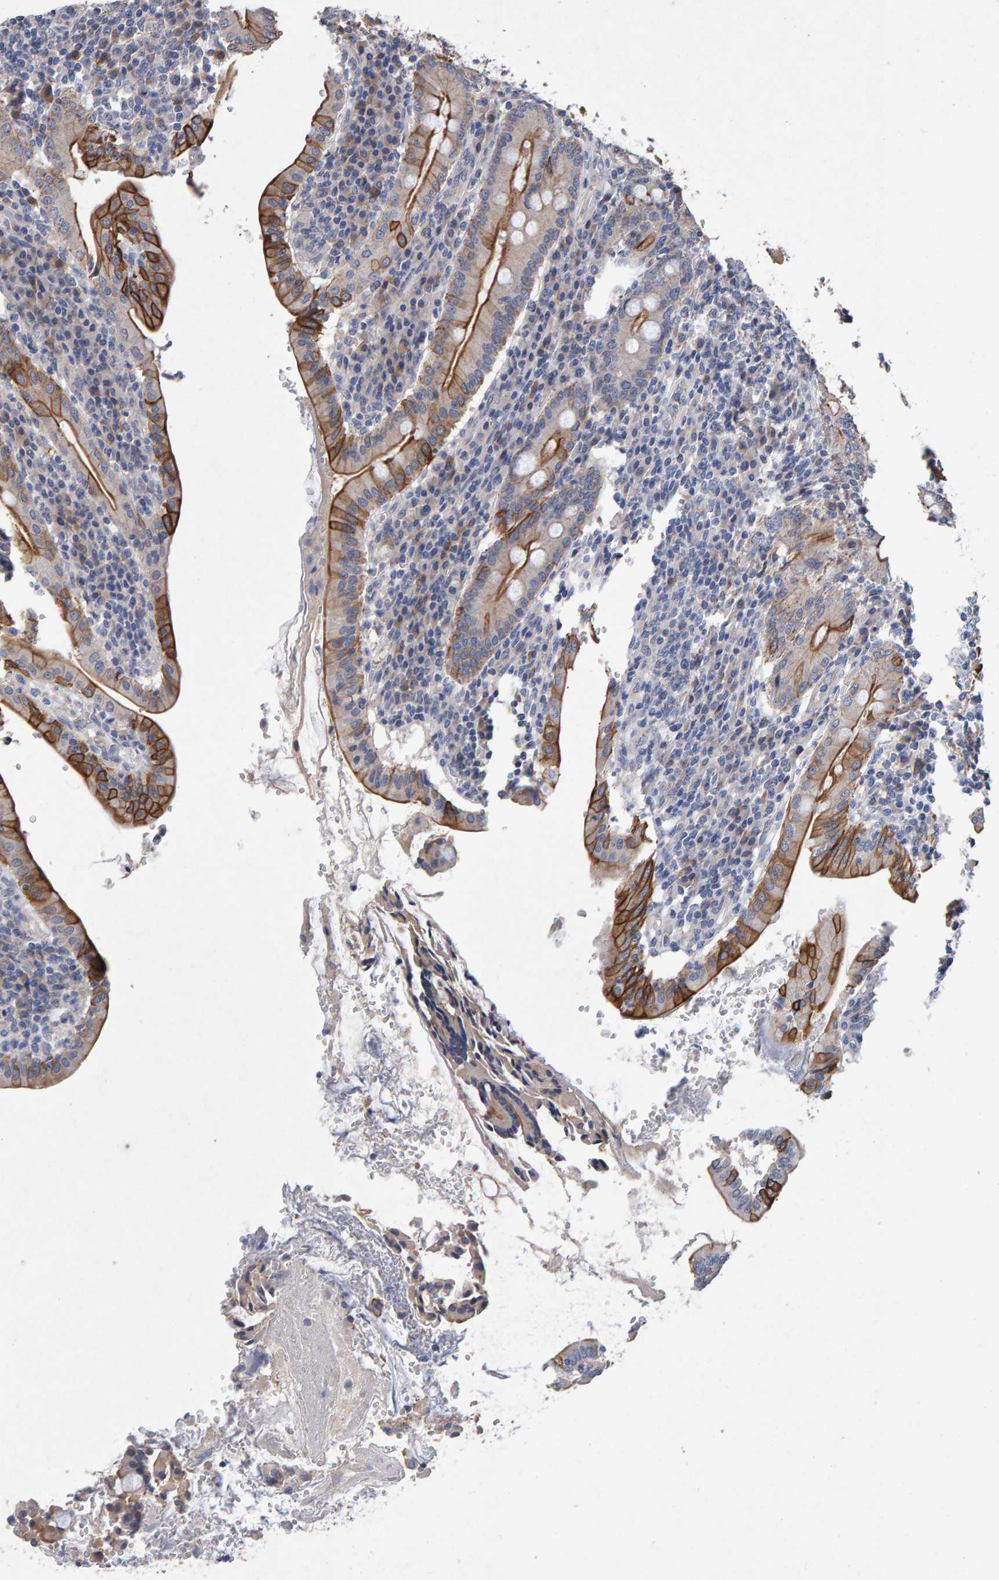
{"staining": {"intensity": "moderate", "quantity": ">75%", "location": "cytoplasmic/membranous"}, "tissue": "duodenum", "cell_type": "Glandular cells", "image_type": "normal", "snomed": [{"axis": "morphology", "description": "Normal tissue, NOS"}, {"axis": "morphology", "description": "Adenocarcinoma, NOS"}, {"axis": "topography", "description": "Pancreas"}, {"axis": "topography", "description": "Duodenum"}], "caption": "A brown stain labels moderate cytoplasmic/membranous staining of a protein in glandular cells of benign human duodenum.", "gene": "EFR3A", "patient": {"sex": "male", "age": 50}}